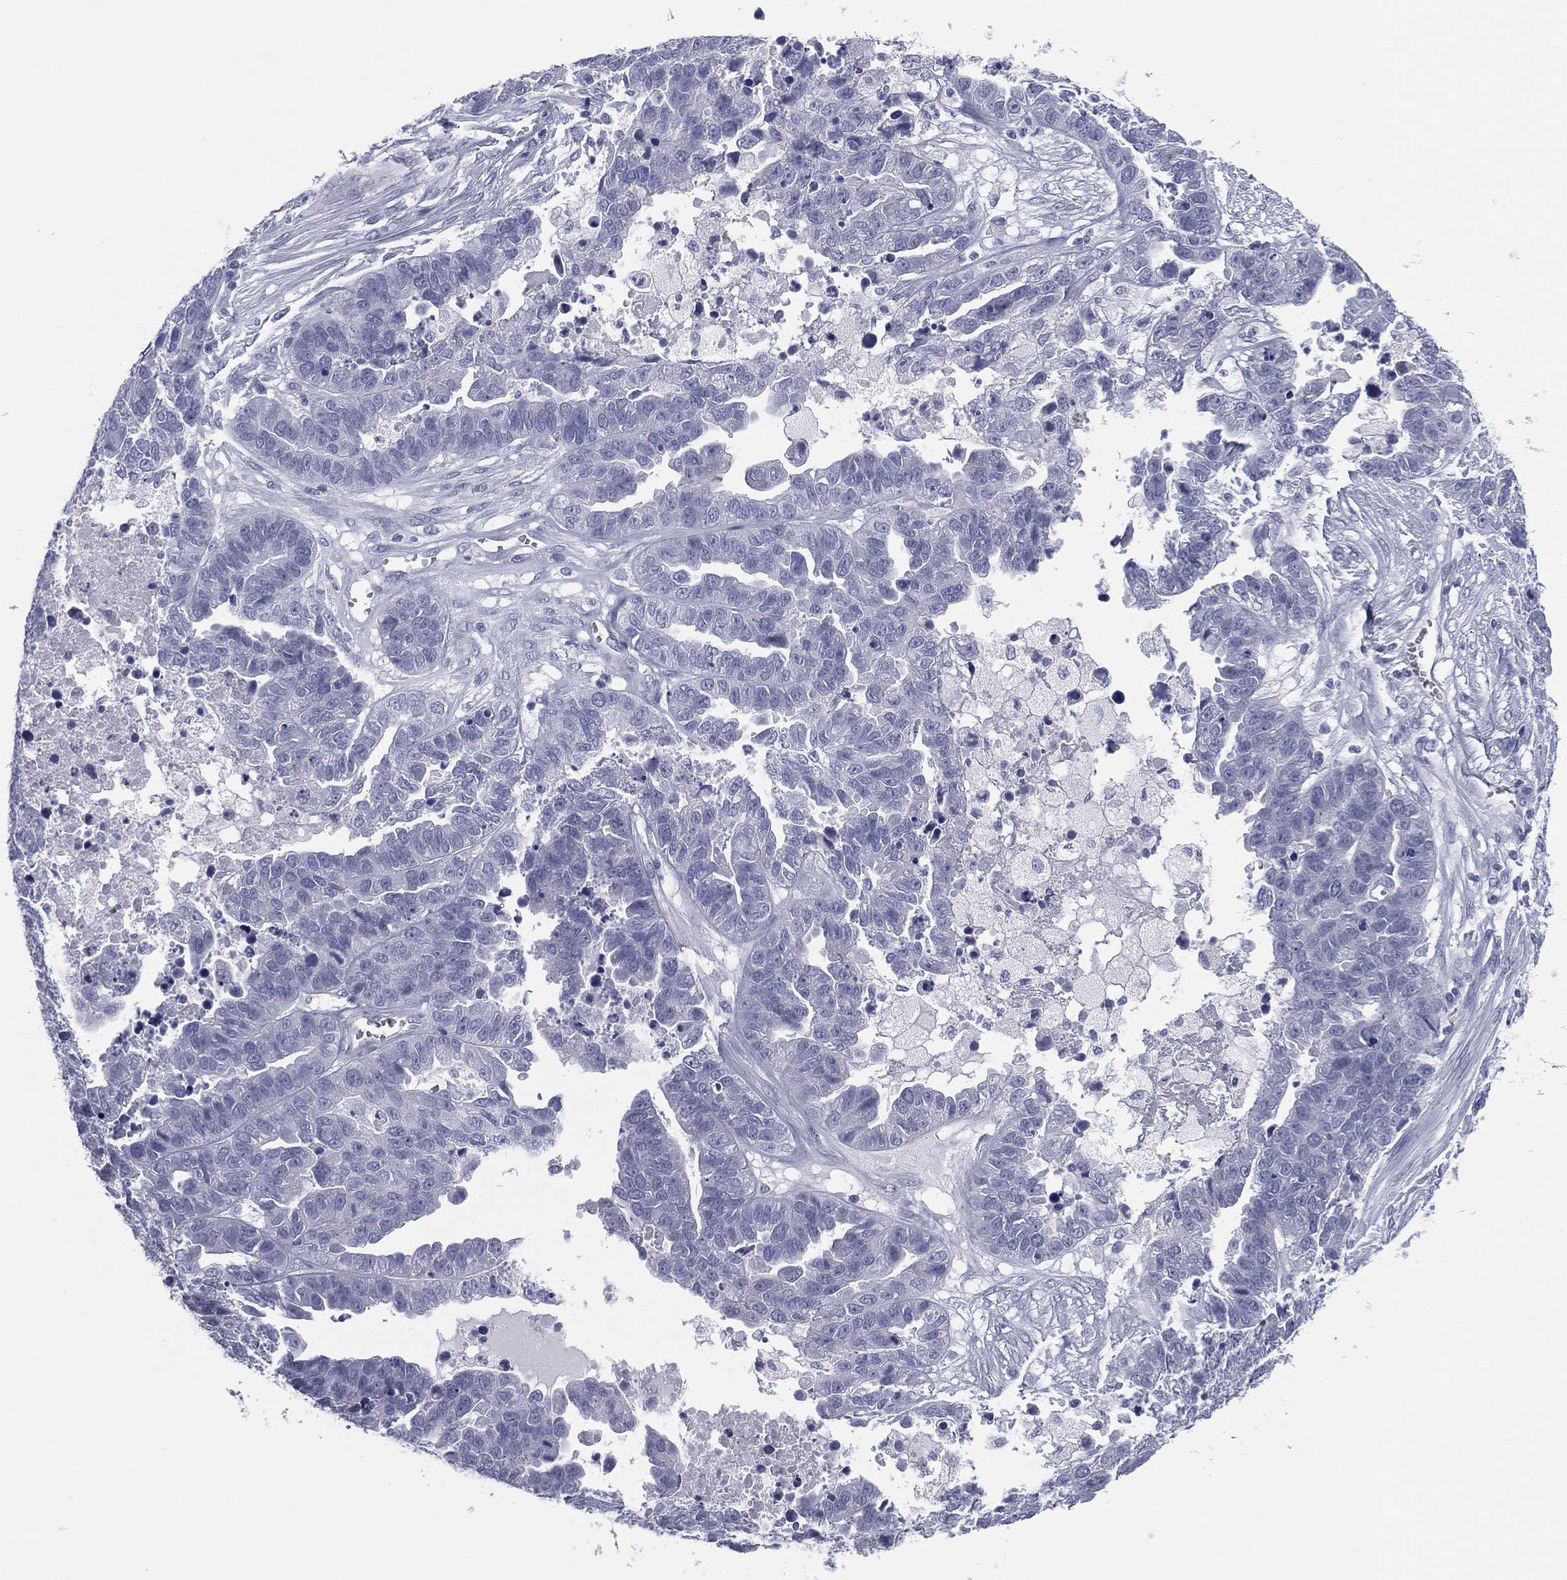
{"staining": {"intensity": "negative", "quantity": "none", "location": "none"}, "tissue": "ovarian cancer", "cell_type": "Tumor cells", "image_type": "cancer", "snomed": [{"axis": "morphology", "description": "Cystadenocarcinoma, serous, NOS"}, {"axis": "topography", "description": "Ovary"}], "caption": "Immunohistochemical staining of human ovarian cancer displays no significant positivity in tumor cells.", "gene": "MLN", "patient": {"sex": "female", "age": 87}}